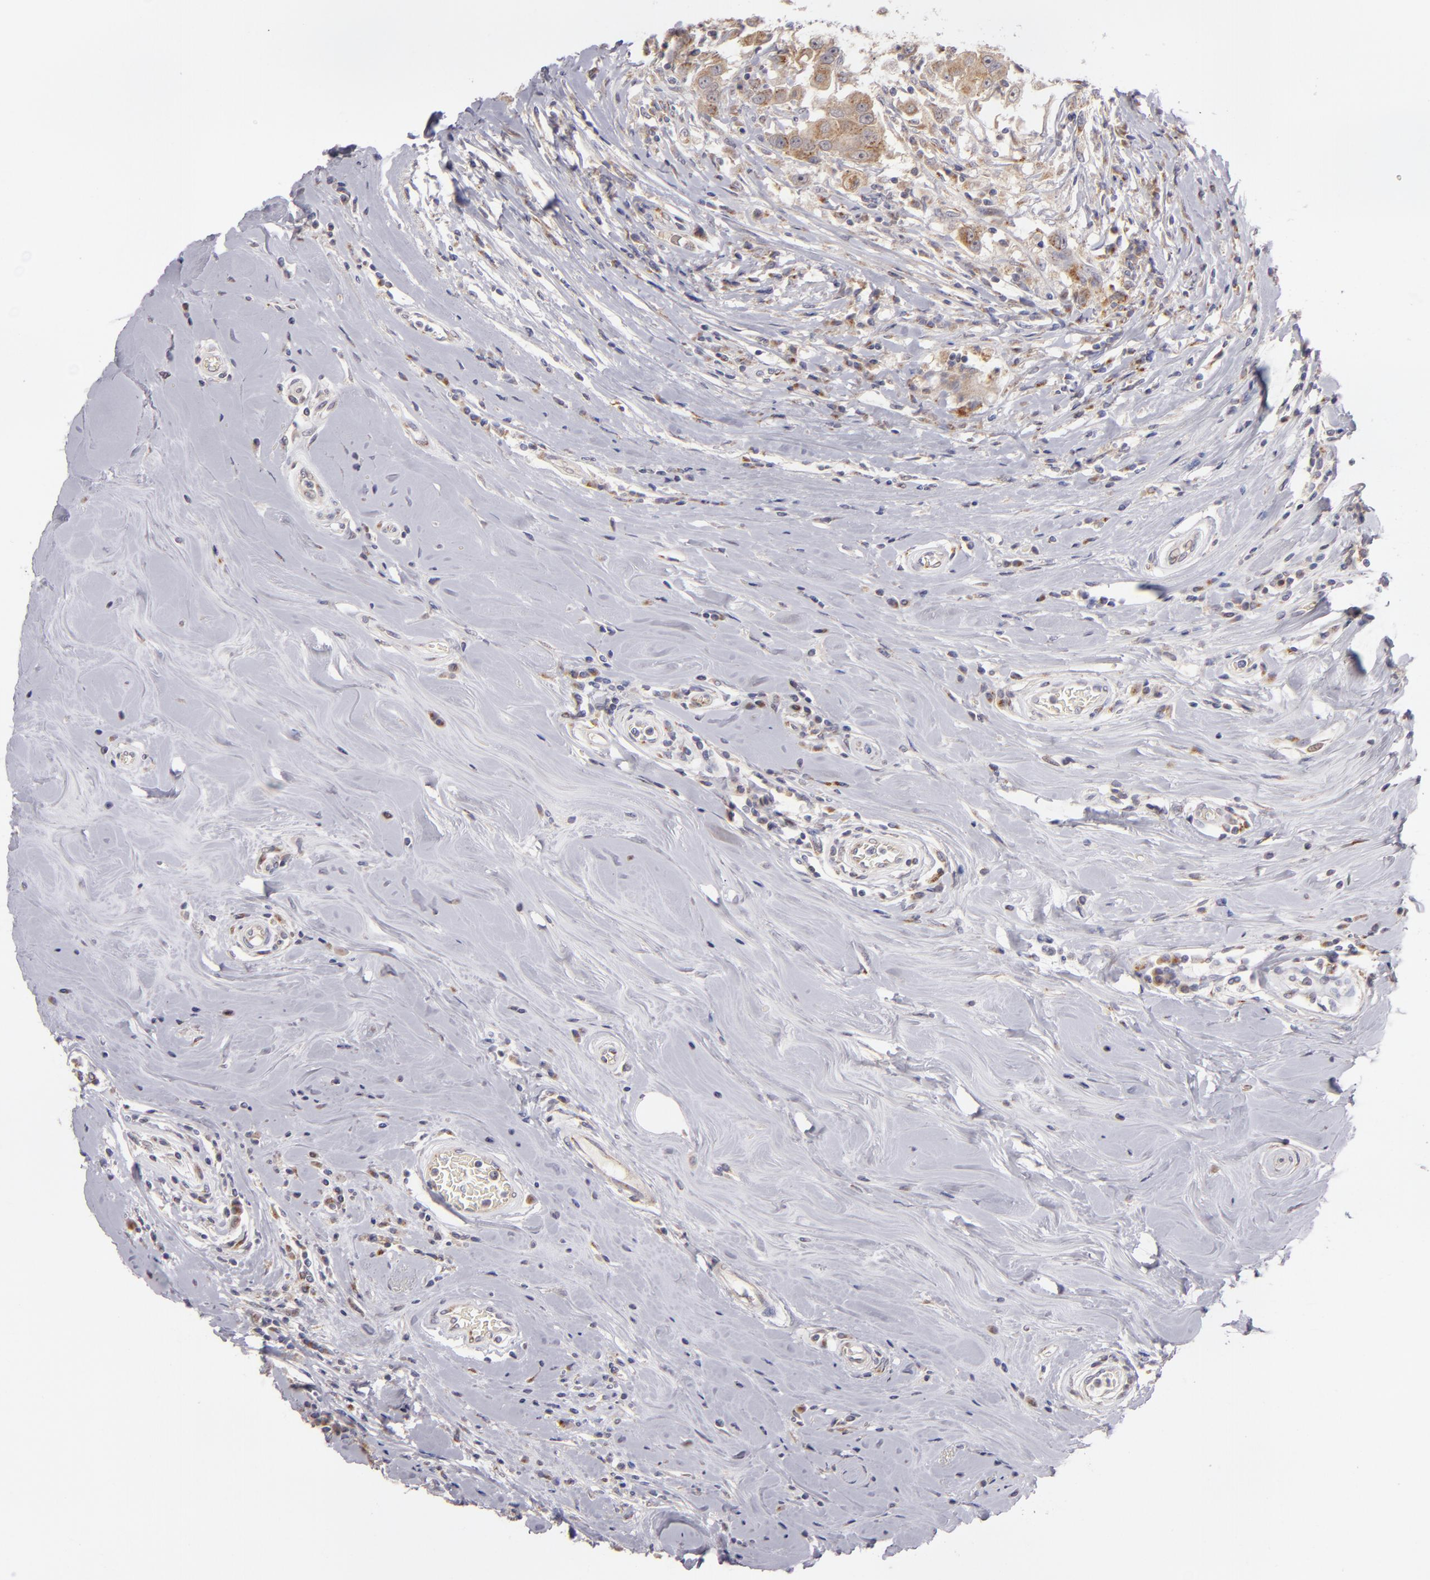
{"staining": {"intensity": "moderate", "quantity": ">75%", "location": "cytoplasmic/membranous"}, "tissue": "breast cancer", "cell_type": "Tumor cells", "image_type": "cancer", "snomed": [{"axis": "morphology", "description": "Duct carcinoma"}, {"axis": "topography", "description": "Breast"}], "caption": "This is a histology image of immunohistochemistry staining of breast cancer (invasive ductal carcinoma), which shows moderate expression in the cytoplasmic/membranous of tumor cells.", "gene": "SH2D4A", "patient": {"sex": "female", "age": 27}}